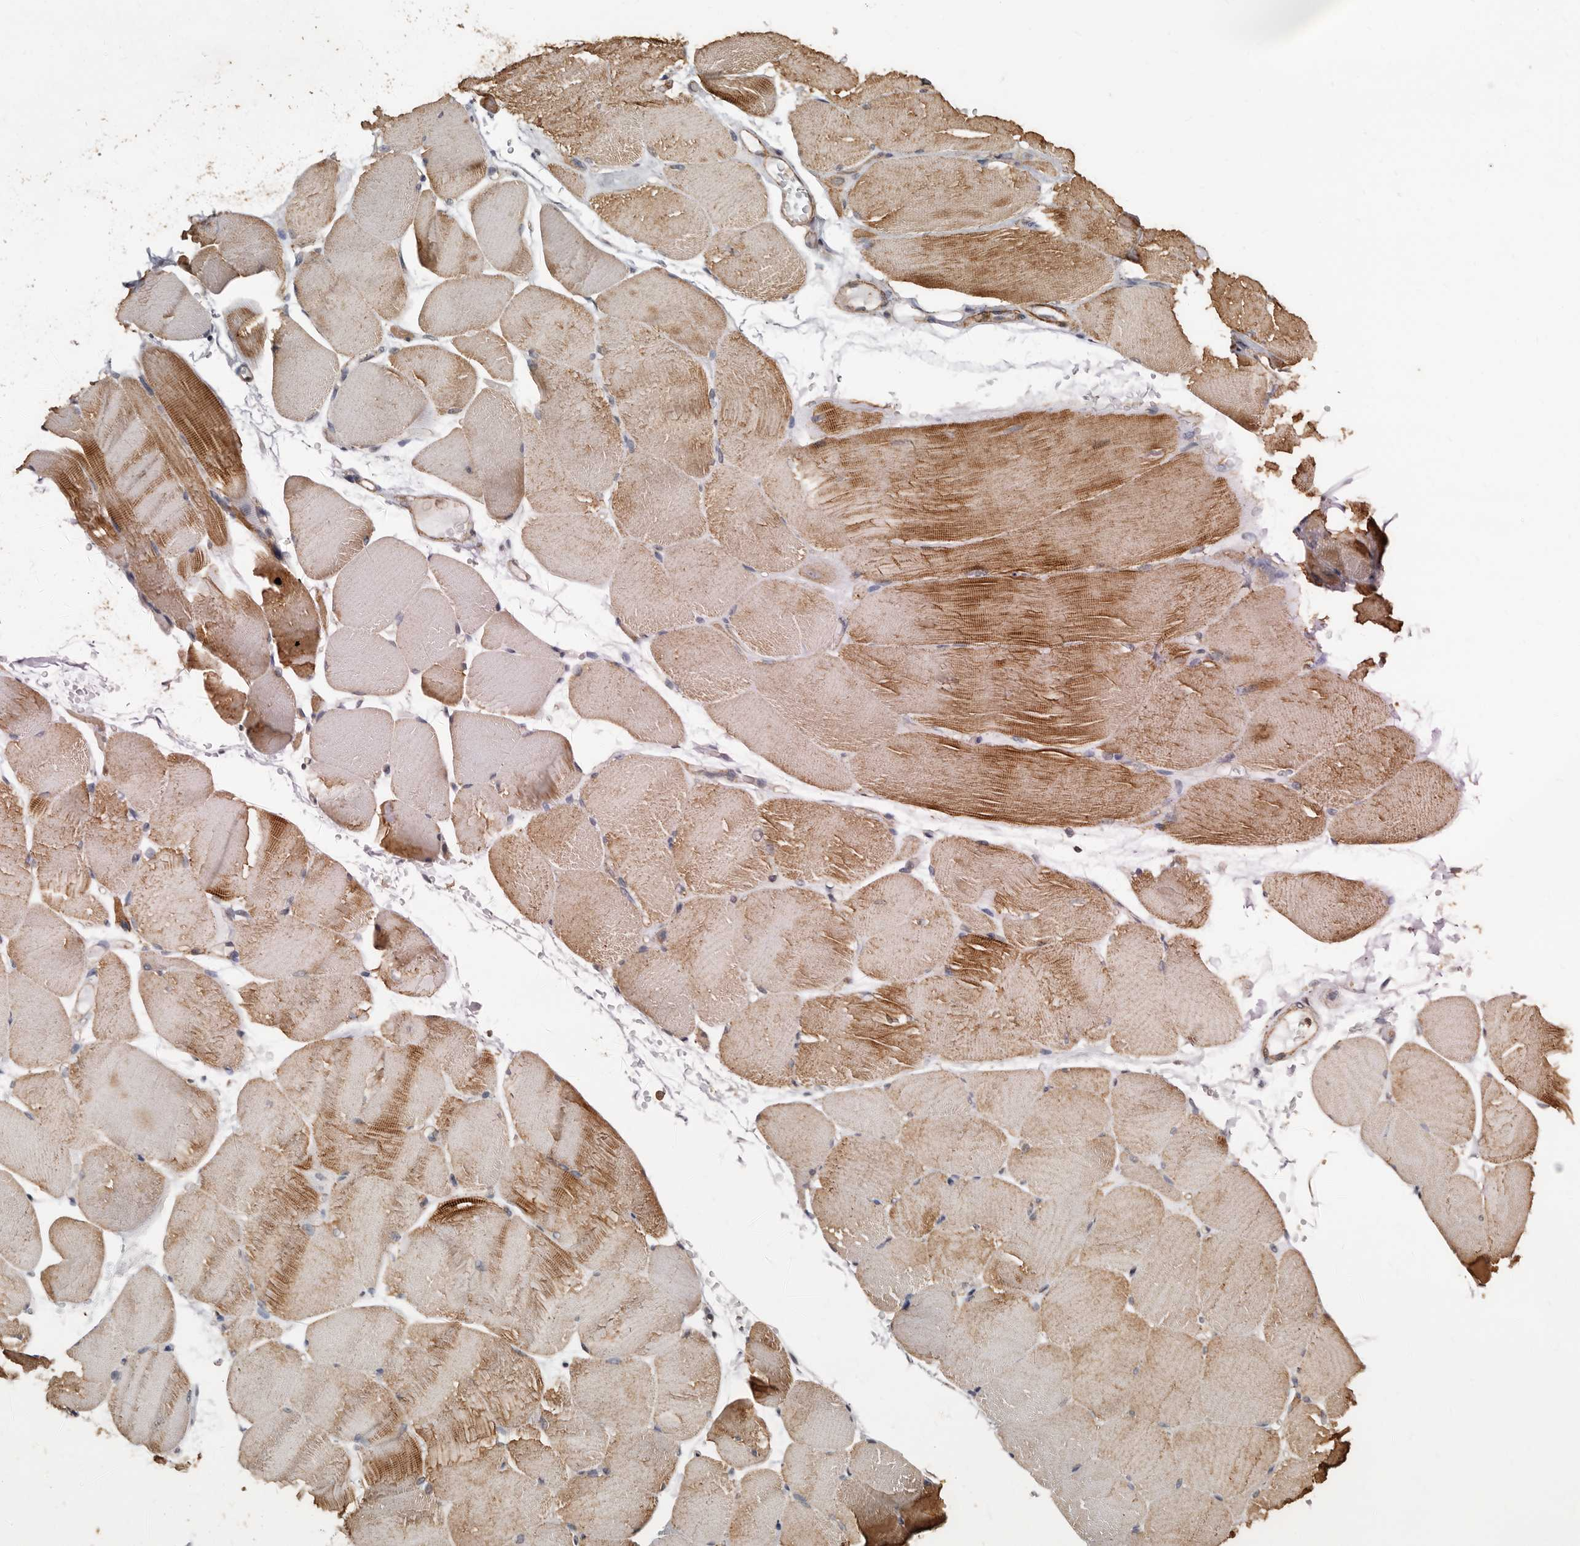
{"staining": {"intensity": "moderate", "quantity": "25%-75%", "location": "cytoplasmic/membranous"}, "tissue": "skeletal muscle", "cell_type": "Myocytes", "image_type": "normal", "snomed": [{"axis": "morphology", "description": "Normal tissue, NOS"}, {"axis": "topography", "description": "Skeletal muscle"}, {"axis": "topography", "description": "Parathyroid gland"}], "caption": "Immunohistochemical staining of unremarkable human skeletal muscle demonstrates 25%-75% levels of moderate cytoplasmic/membranous protein staining in approximately 25%-75% of myocytes. The staining was performed using DAB (3,3'-diaminobenzidine), with brown indicating positive protein expression. Nuclei are stained blue with hematoxylin.", "gene": "GSK3A", "patient": {"sex": "female", "age": 37}}